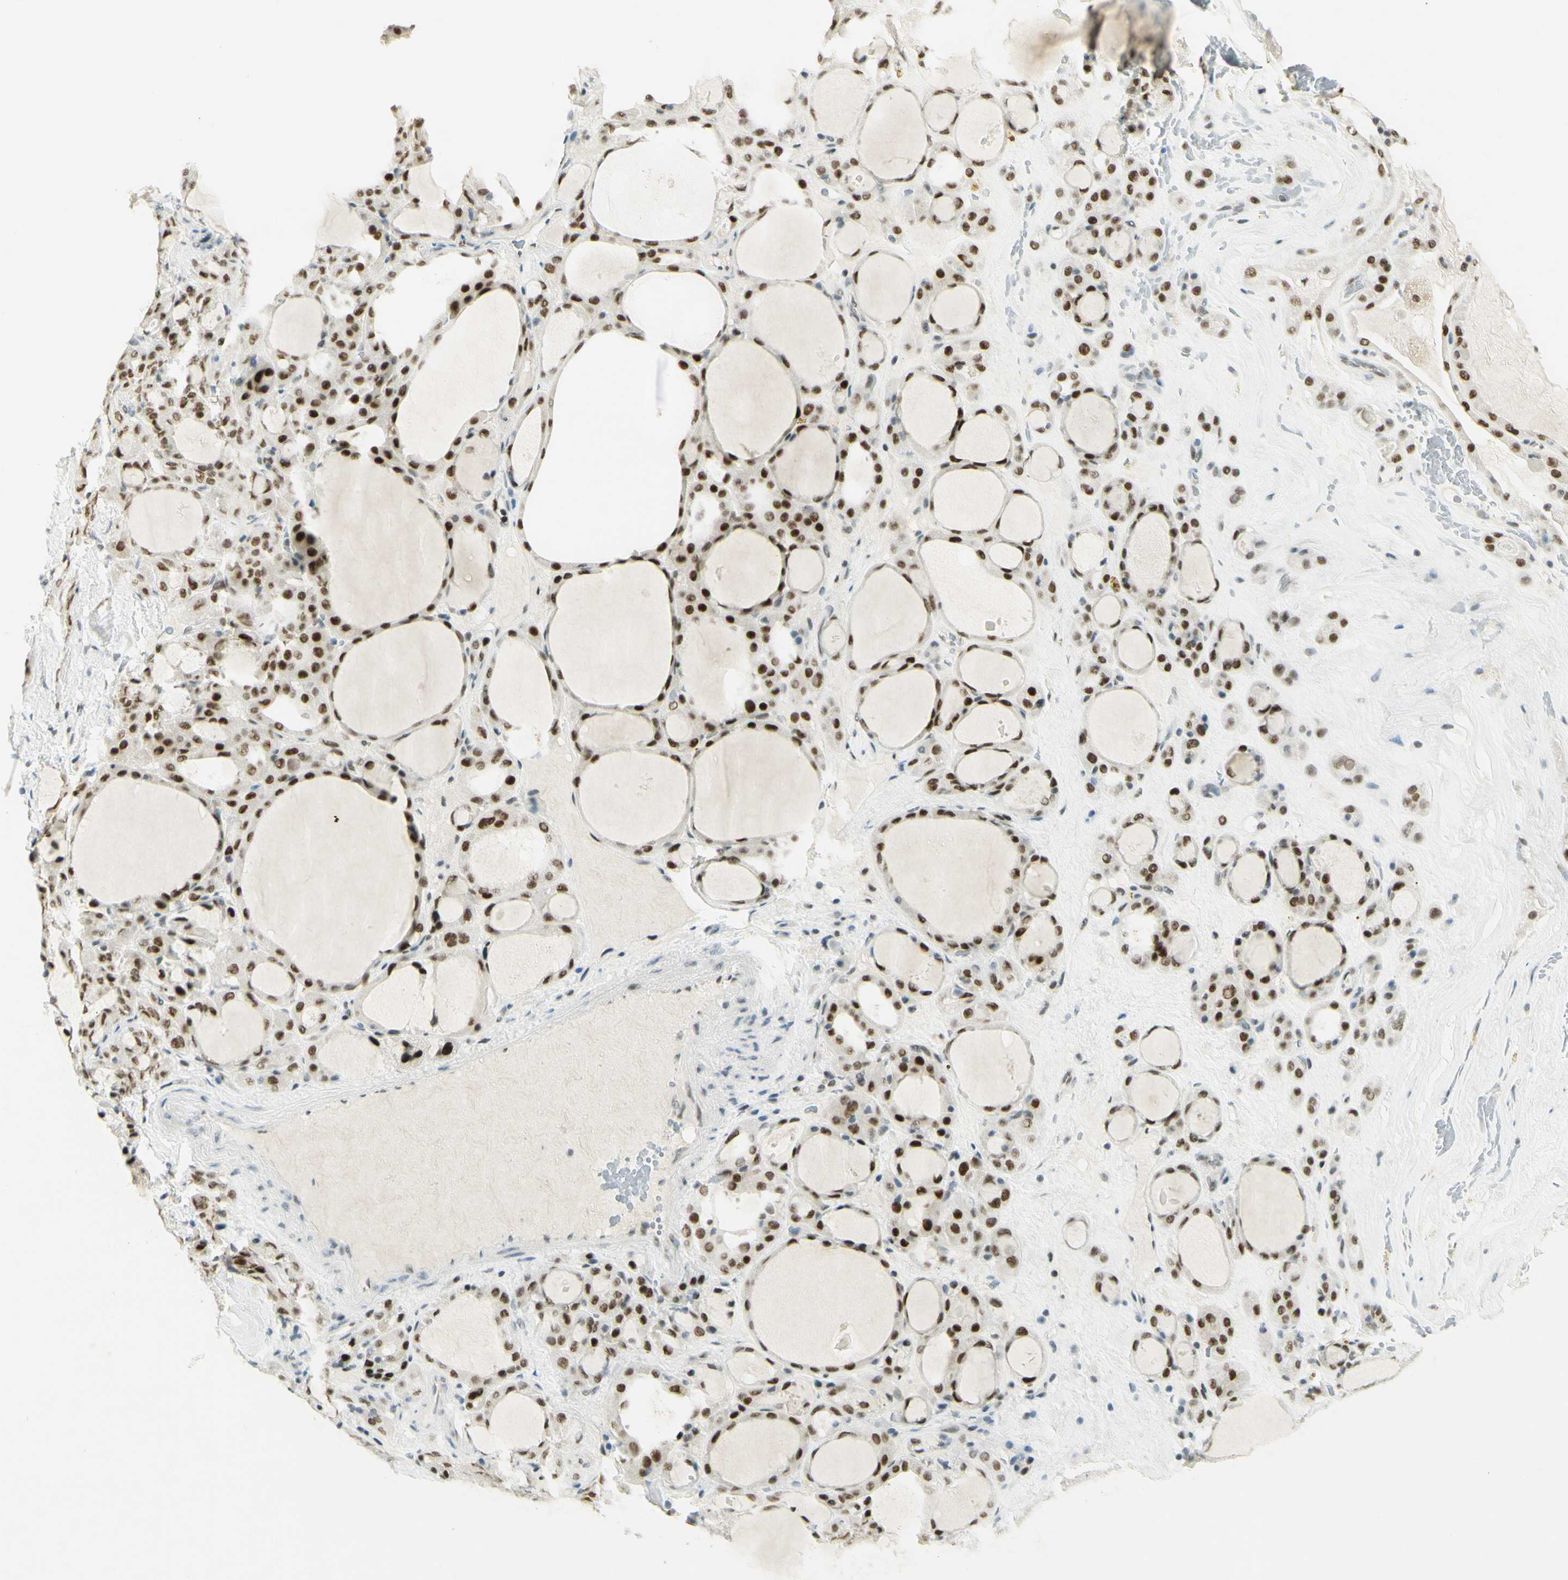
{"staining": {"intensity": "moderate", "quantity": ">75%", "location": "nuclear"}, "tissue": "thyroid gland", "cell_type": "Glandular cells", "image_type": "normal", "snomed": [{"axis": "morphology", "description": "Normal tissue, NOS"}, {"axis": "morphology", "description": "Carcinoma, NOS"}, {"axis": "topography", "description": "Thyroid gland"}], "caption": "Protein staining by immunohistochemistry (IHC) demonstrates moderate nuclear staining in approximately >75% of glandular cells in benign thyroid gland. (Stains: DAB in brown, nuclei in blue, Microscopy: brightfield microscopy at high magnification).", "gene": "PMS2", "patient": {"sex": "female", "age": 86}}